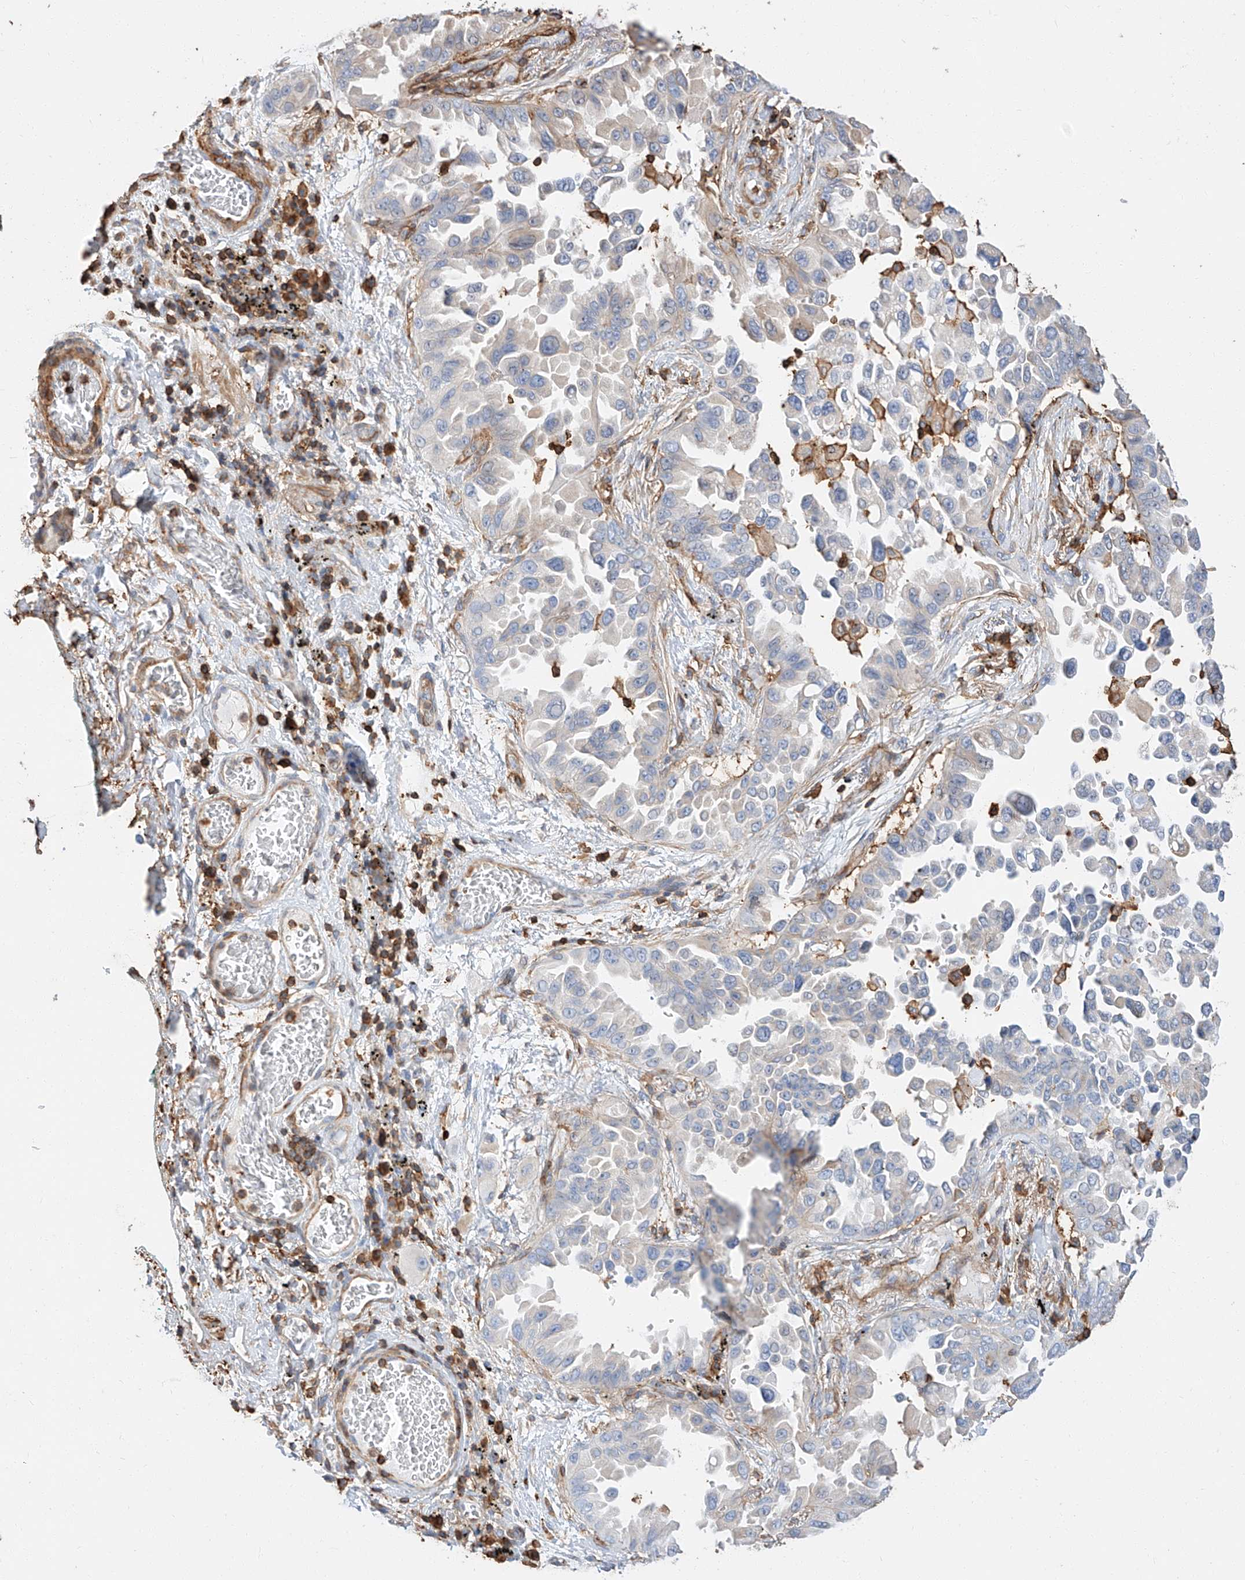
{"staining": {"intensity": "negative", "quantity": "none", "location": "none"}, "tissue": "lung cancer", "cell_type": "Tumor cells", "image_type": "cancer", "snomed": [{"axis": "morphology", "description": "Adenocarcinoma, NOS"}, {"axis": "topography", "description": "Lung"}], "caption": "Lung cancer (adenocarcinoma) stained for a protein using IHC demonstrates no staining tumor cells.", "gene": "WFS1", "patient": {"sex": "female", "age": 67}}